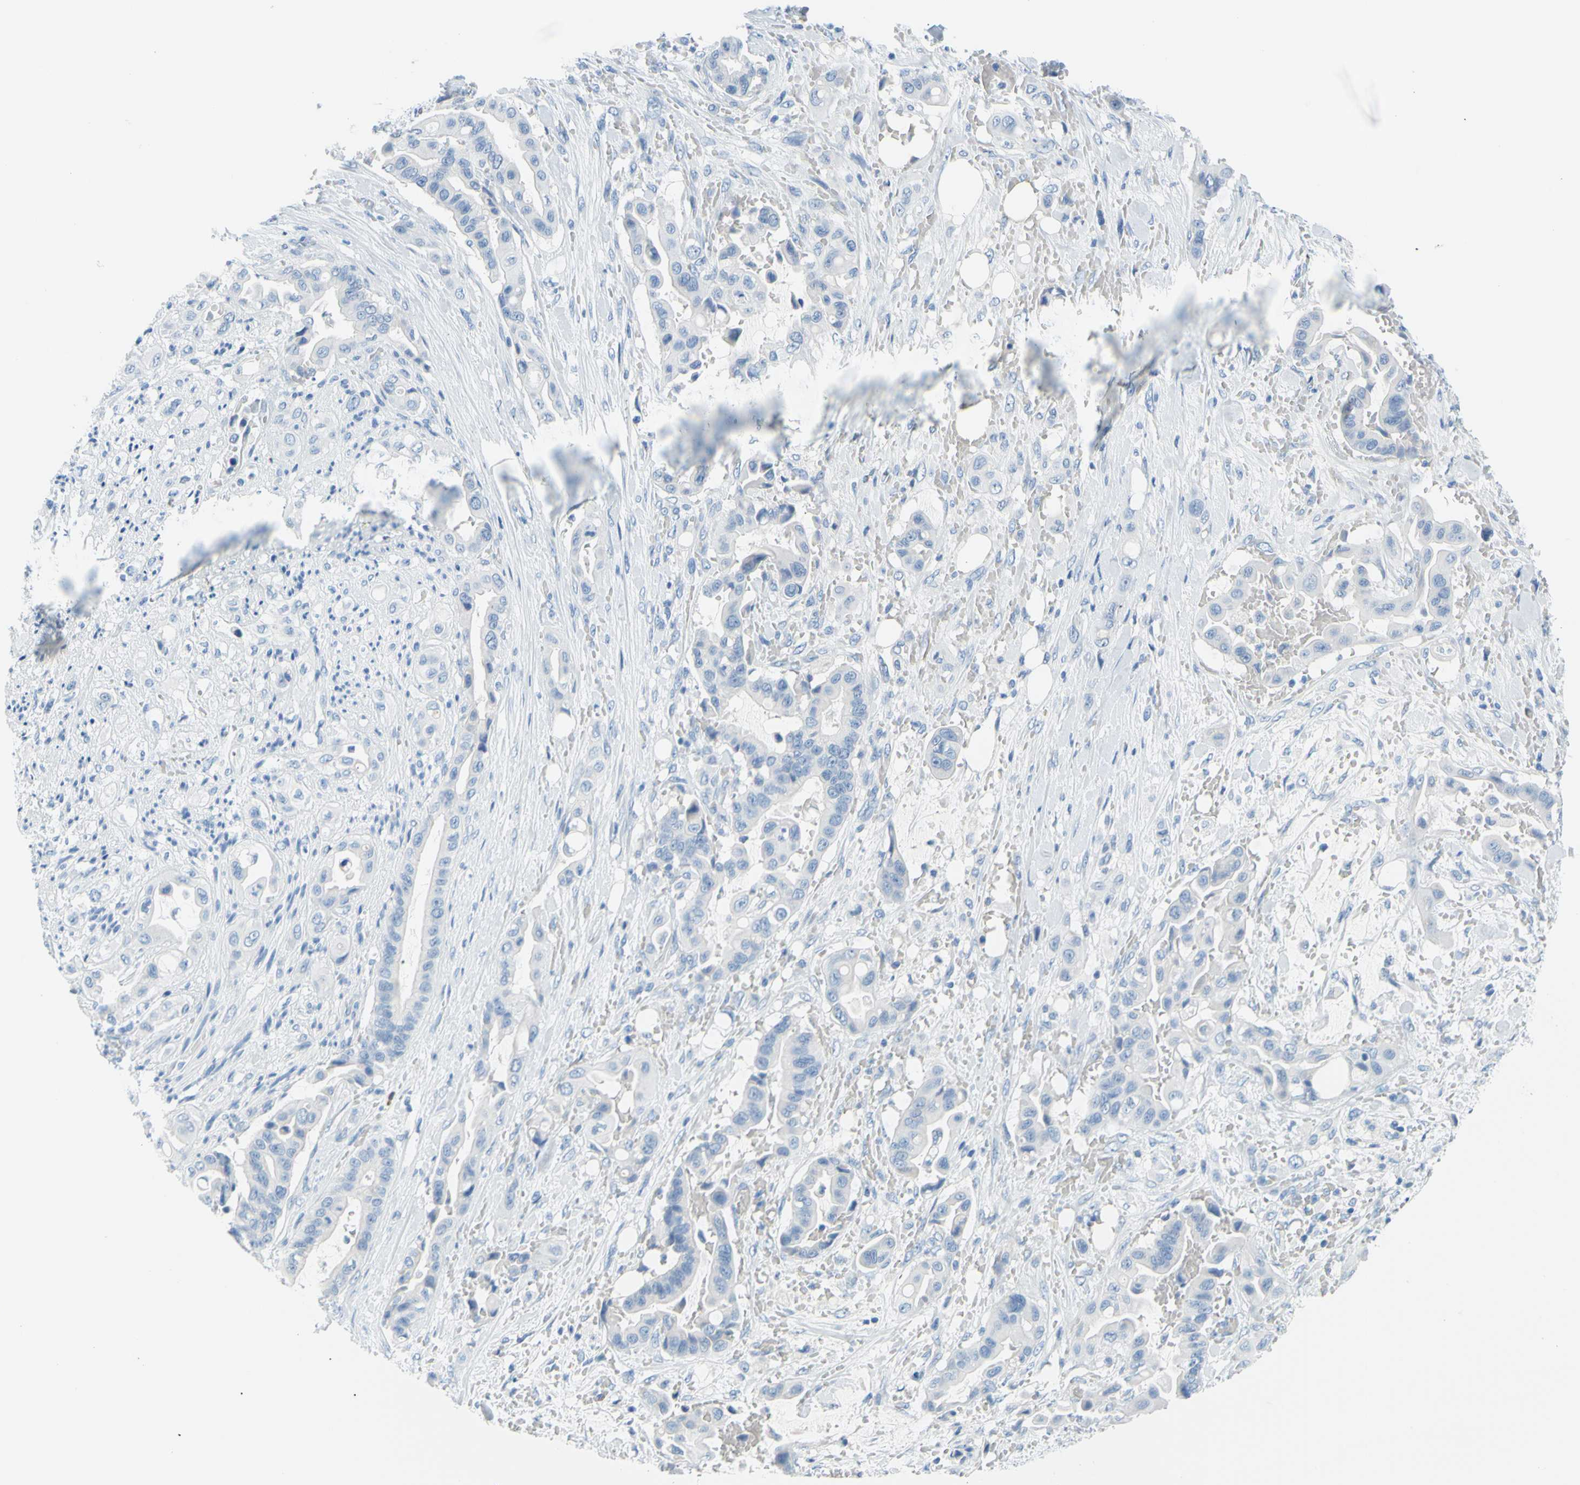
{"staining": {"intensity": "negative", "quantity": "none", "location": "none"}, "tissue": "liver cancer", "cell_type": "Tumor cells", "image_type": "cancer", "snomed": [{"axis": "morphology", "description": "Cholangiocarcinoma"}, {"axis": "topography", "description": "Liver"}], "caption": "This is a micrograph of IHC staining of liver cholangiocarcinoma, which shows no staining in tumor cells. Brightfield microscopy of IHC stained with DAB (brown) and hematoxylin (blue), captured at high magnification.", "gene": "DCT", "patient": {"sex": "female", "age": 61}}